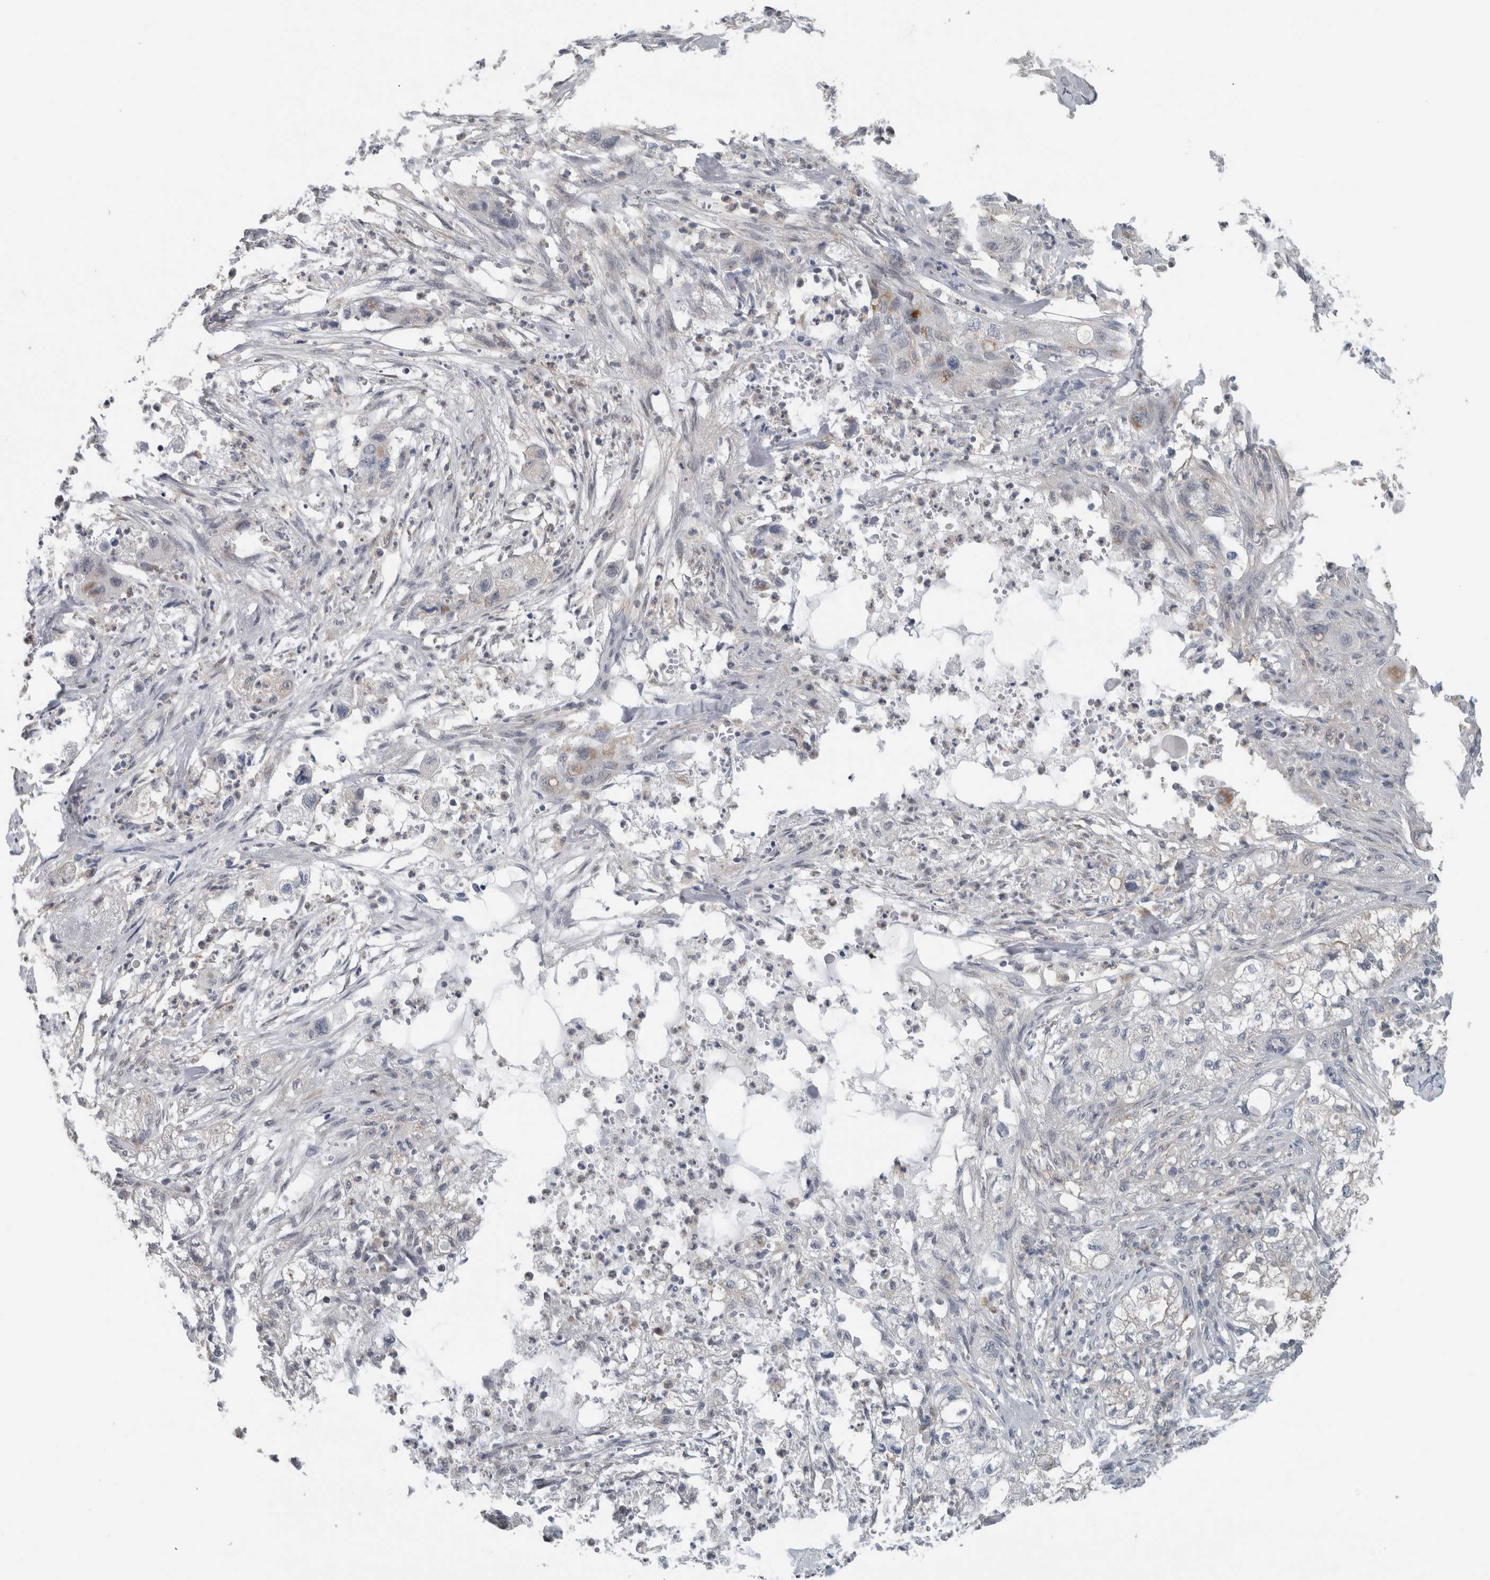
{"staining": {"intensity": "negative", "quantity": "none", "location": "none"}, "tissue": "pancreatic cancer", "cell_type": "Tumor cells", "image_type": "cancer", "snomed": [{"axis": "morphology", "description": "Adenocarcinoma, NOS"}, {"axis": "topography", "description": "Pancreas"}], "caption": "There is no significant expression in tumor cells of pancreatic cancer (adenocarcinoma). (DAB immunohistochemistry with hematoxylin counter stain).", "gene": "ACSF2", "patient": {"sex": "female", "age": 78}}